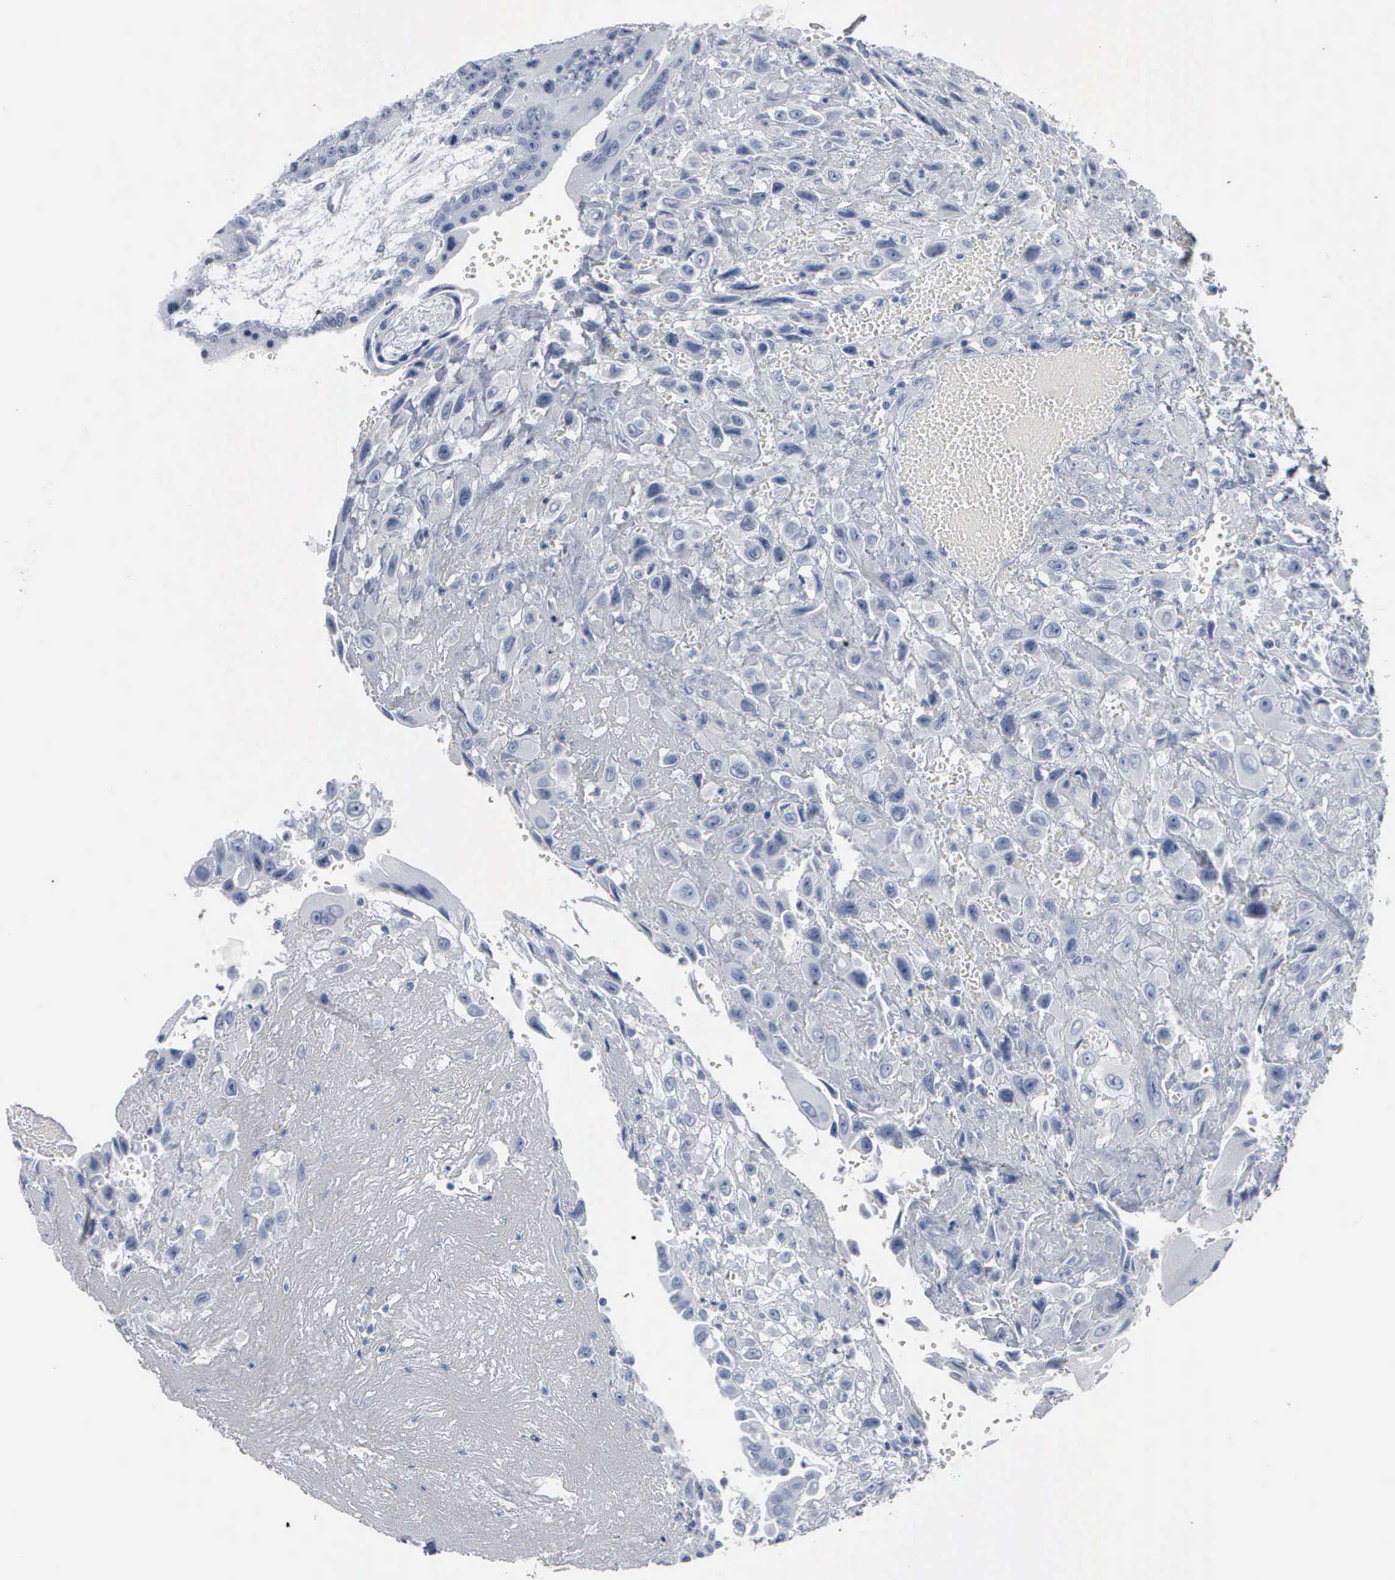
{"staining": {"intensity": "negative", "quantity": "none", "location": "none"}, "tissue": "placenta", "cell_type": "Decidual cells", "image_type": "normal", "snomed": [{"axis": "morphology", "description": "Normal tissue, NOS"}, {"axis": "topography", "description": "Placenta"}], "caption": "This is an immunohistochemistry image of benign placenta. There is no positivity in decidual cells.", "gene": "DMD", "patient": {"sex": "female", "age": 34}}